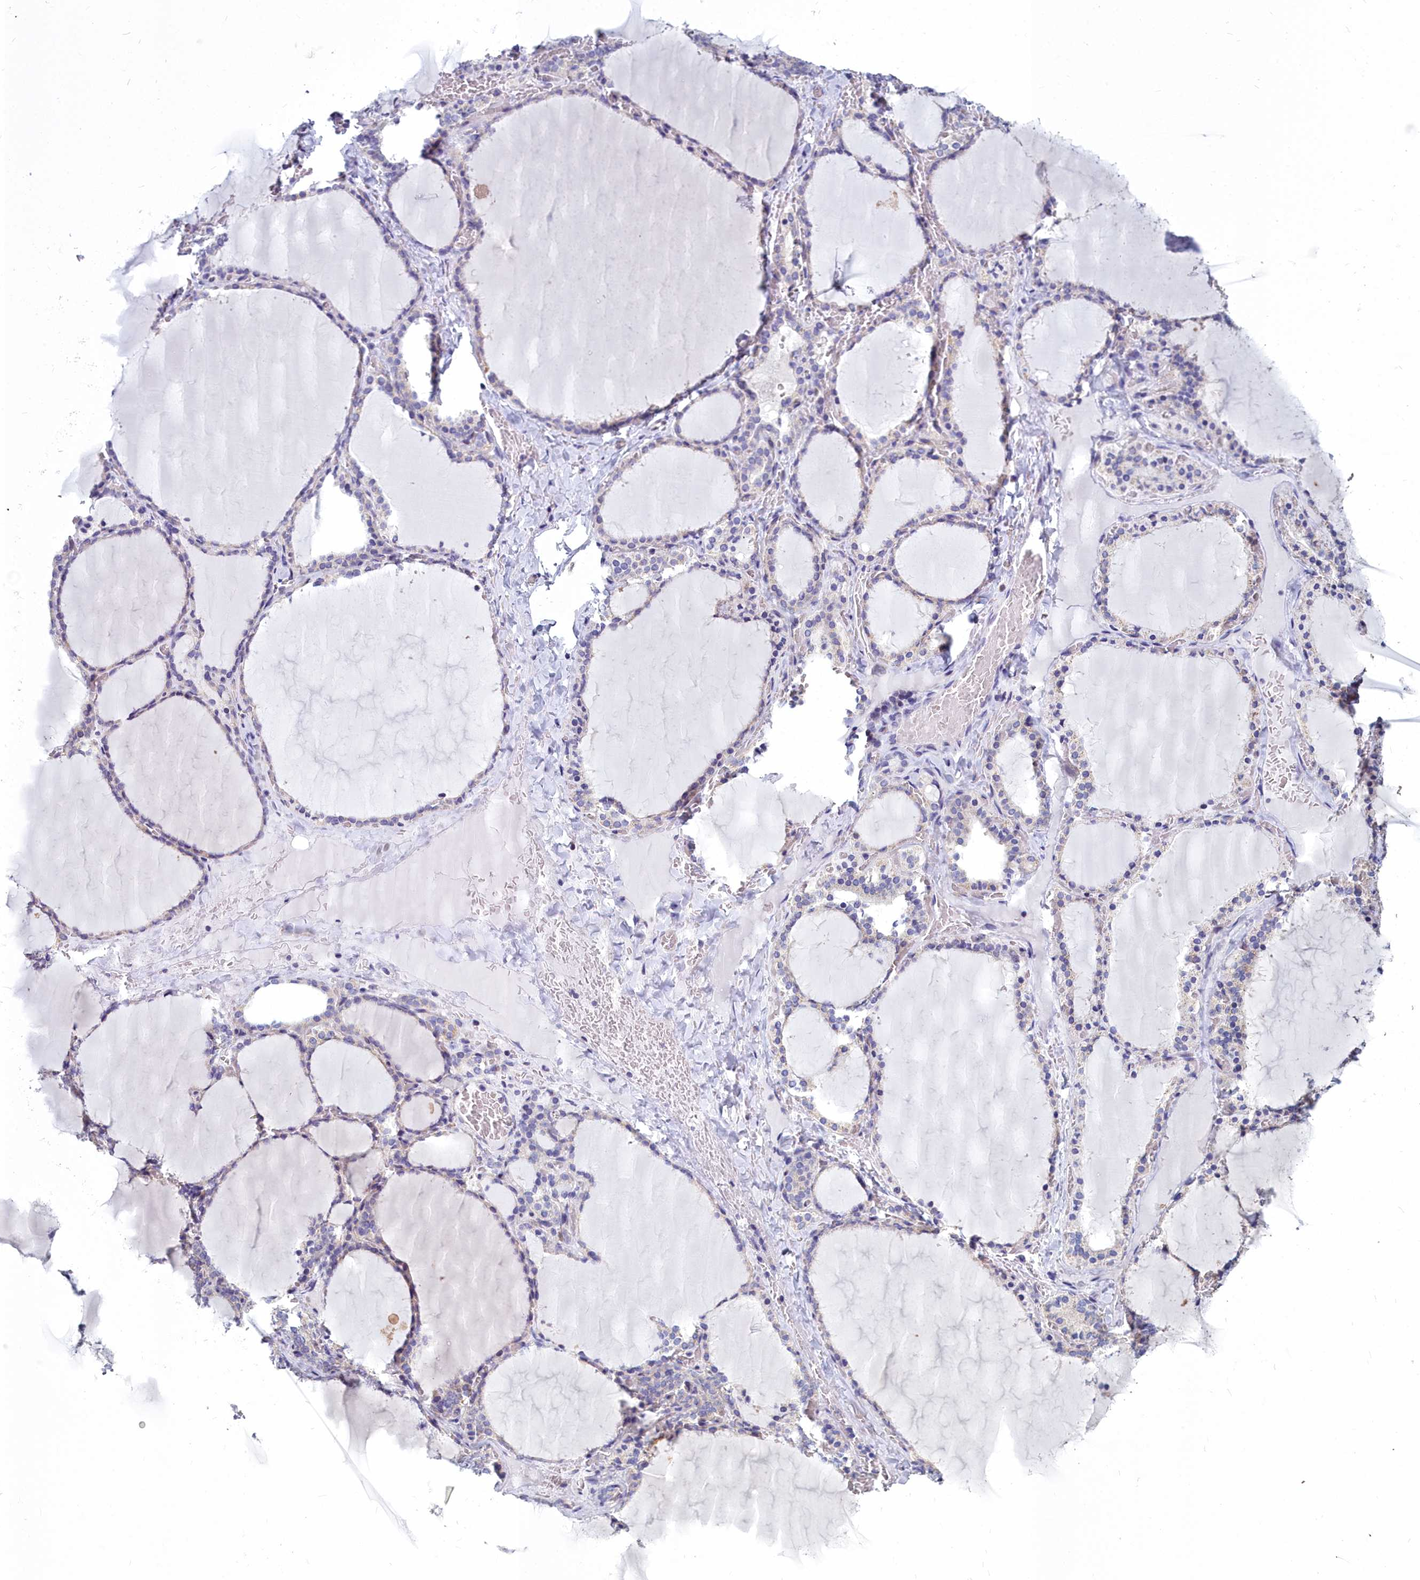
{"staining": {"intensity": "negative", "quantity": "none", "location": "none"}, "tissue": "thyroid gland", "cell_type": "Glandular cells", "image_type": "normal", "snomed": [{"axis": "morphology", "description": "Normal tissue, NOS"}, {"axis": "topography", "description": "Thyroid gland"}], "caption": "IHC of normal thyroid gland shows no positivity in glandular cells.", "gene": "COX20", "patient": {"sex": "female", "age": 39}}